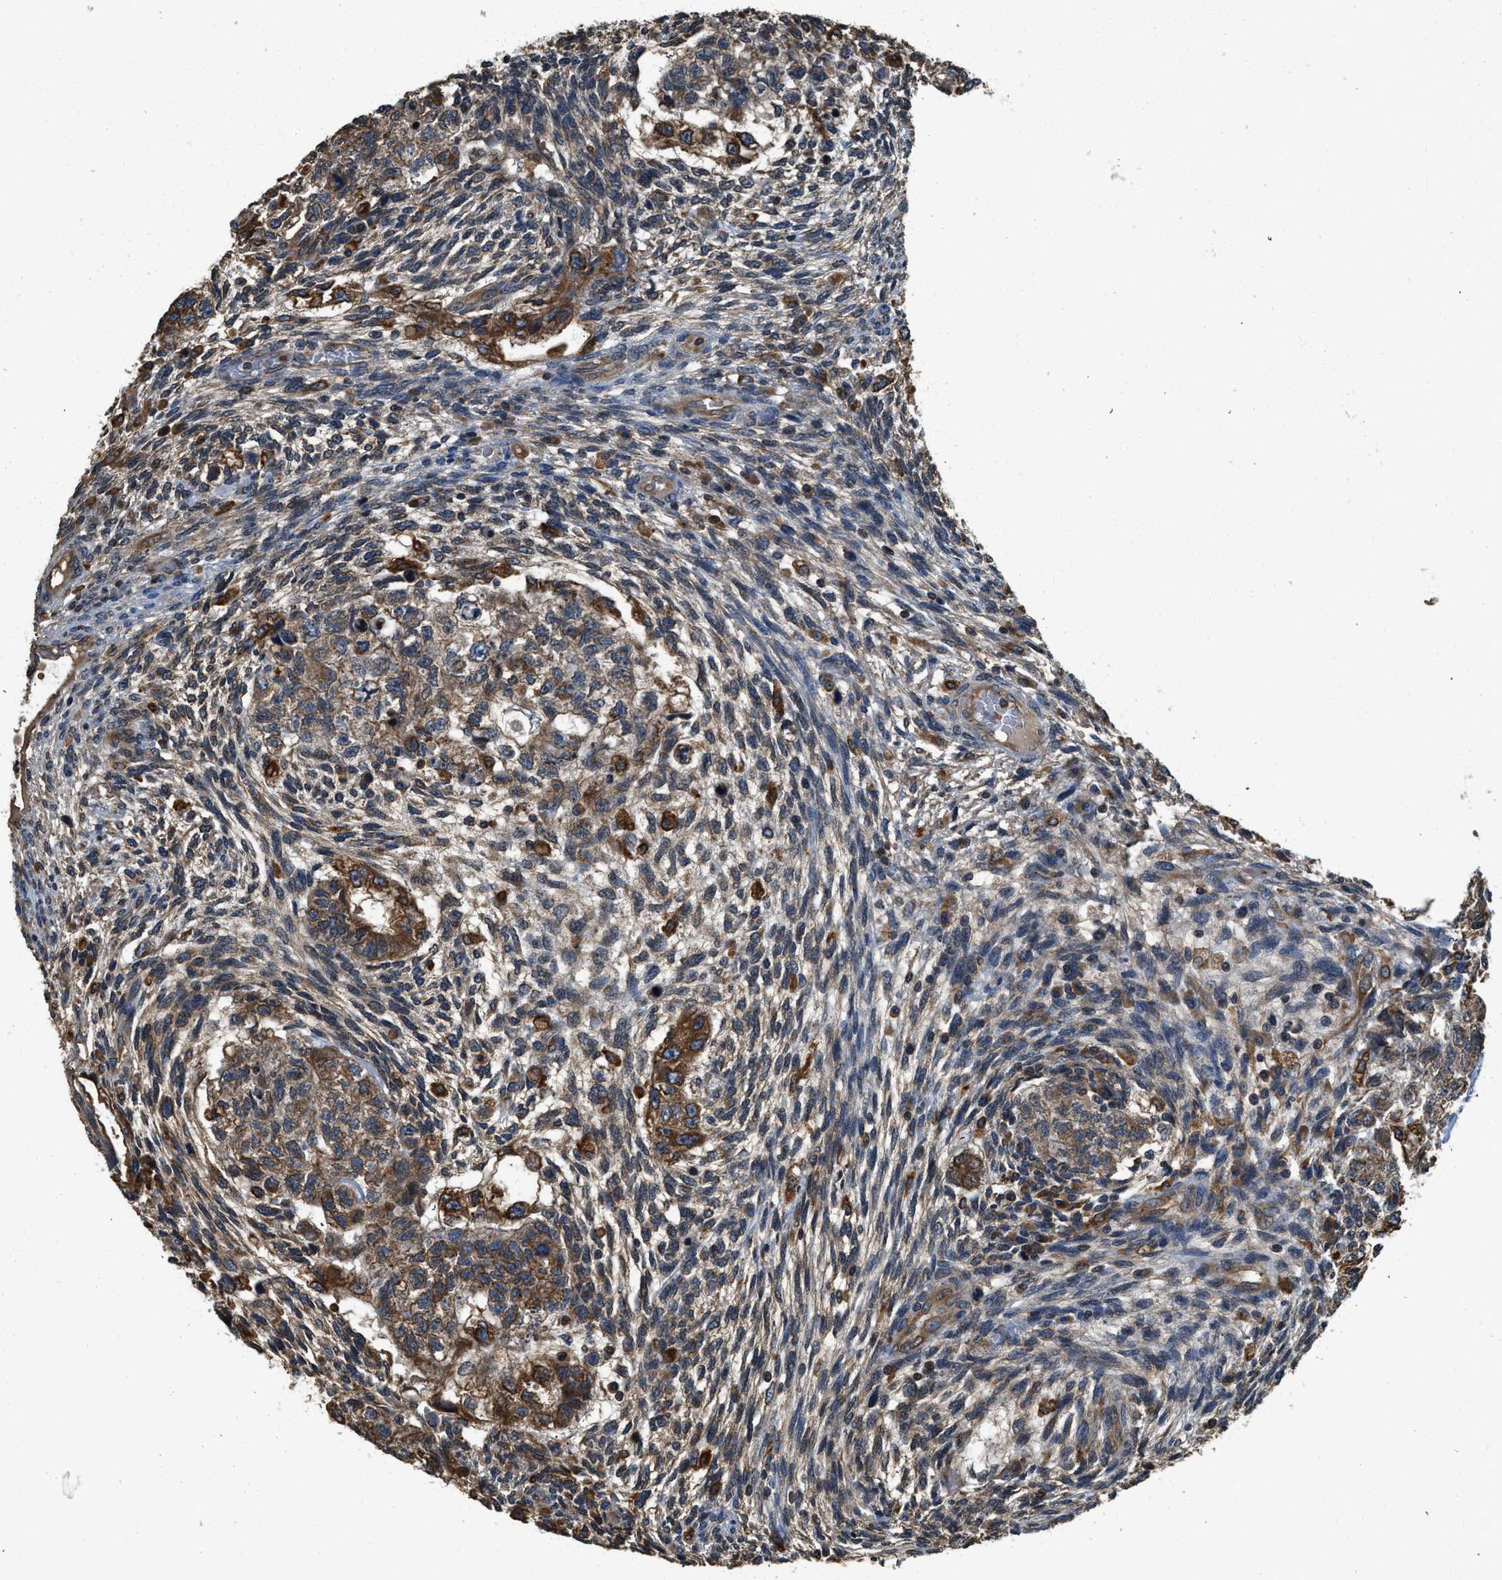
{"staining": {"intensity": "moderate", "quantity": ">75%", "location": "cytoplasmic/membranous"}, "tissue": "testis cancer", "cell_type": "Tumor cells", "image_type": "cancer", "snomed": [{"axis": "morphology", "description": "Normal tissue, NOS"}, {"axis": "morphology", "description": "Carcinoma, Embryonal, NOS"}, {"axis": "topography", "description": "Testis"}], "caption": "This image exhibits immunohistochemistry staining of human testis cancer (embryonal carcinoma), with medium moderate cytoplasmic/membranous expression in about >75% of tumor cells.", "gene": "BCAP31", "patient": {"sex": "male", "age": 36}}